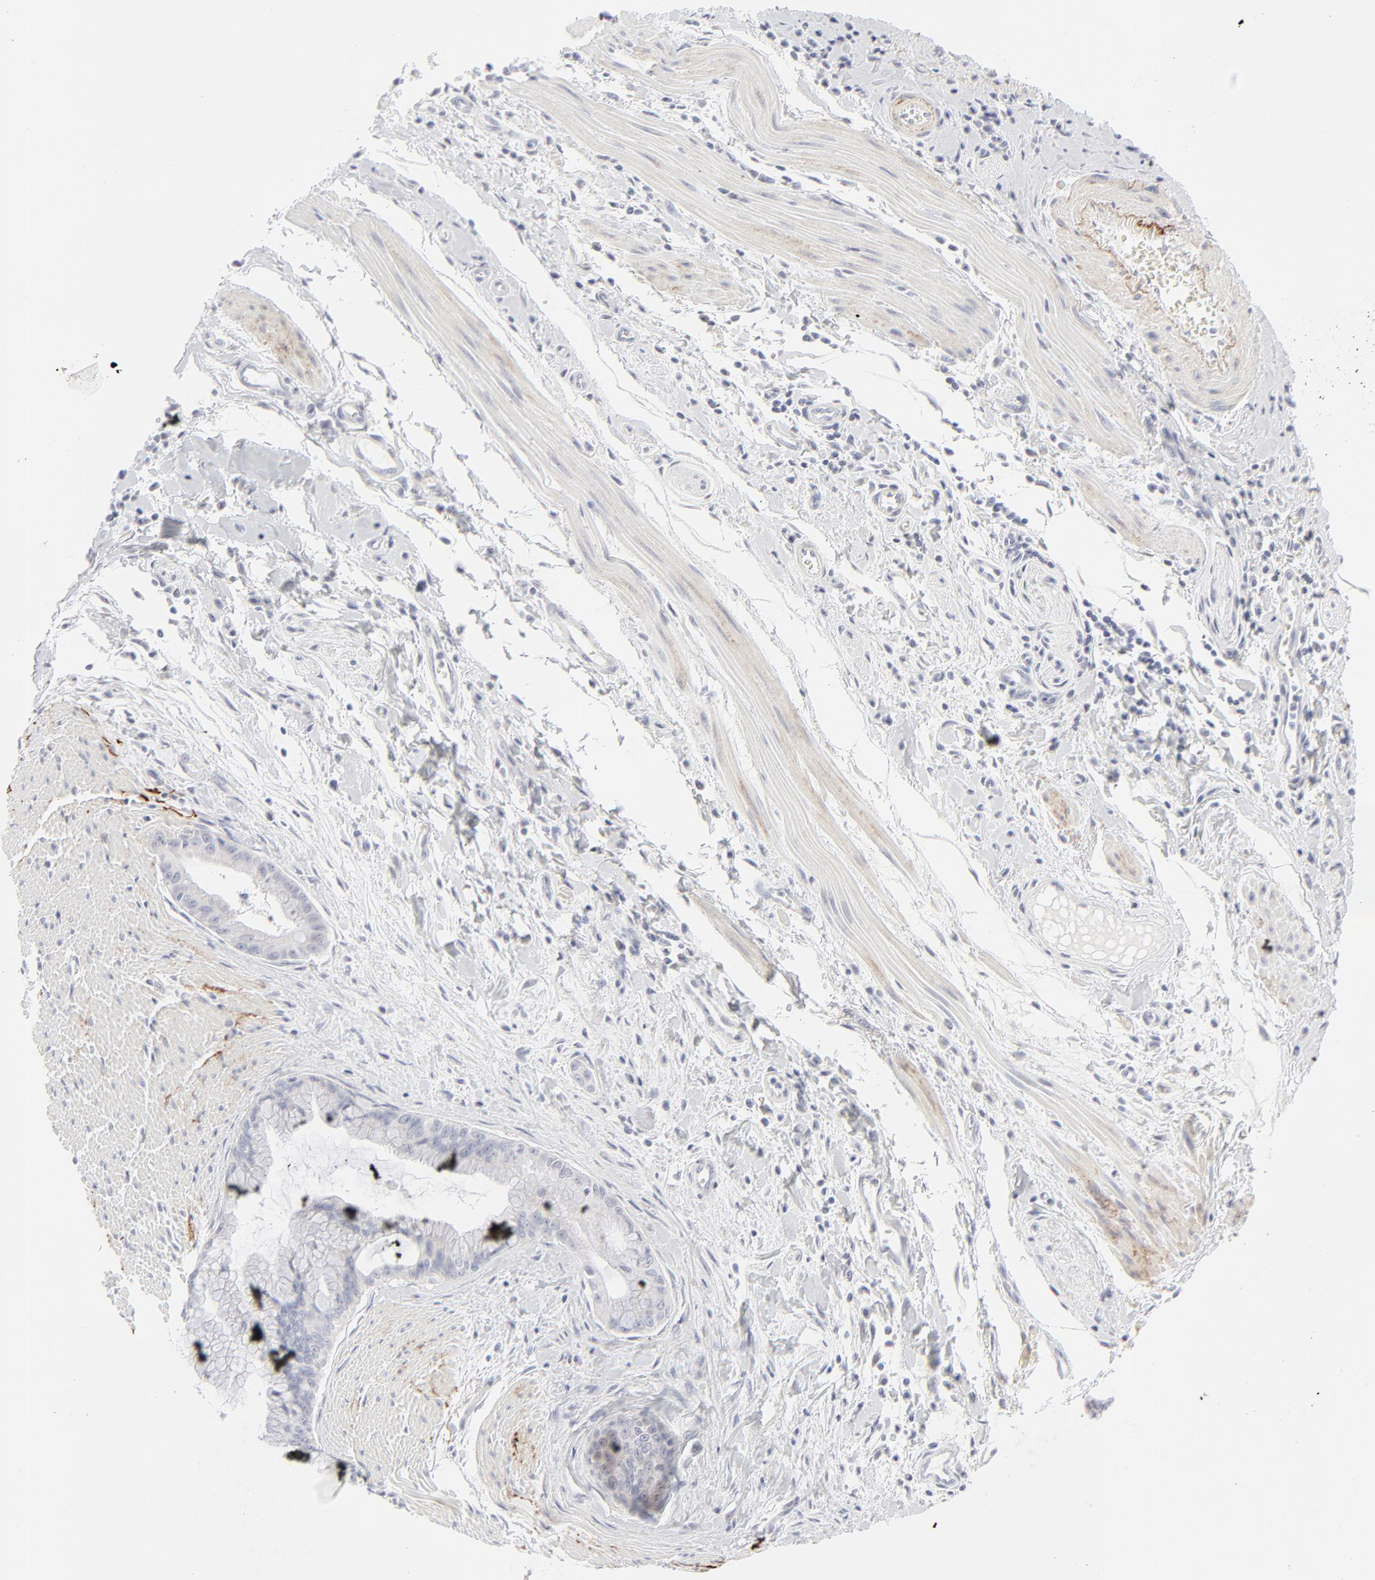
{"staining": {"intensity": "negative", "quantity": "none", "location": "none"}, "tissue": "pancreatic cancer", "cell_type": "Tumor cells", "image_type": "cancer", "snomed": [{"axis": "morphology", "description": "Adenocarcinoma, NOS"}, {"axis": "topography", "description": "Pancreas"}], "caption": "A photomicrograph of human pancreatic adenocarcinoma is negative for staining in tumor cells.", "gene": "NPNT", "patient": {"sex": "male", "age": 59}}